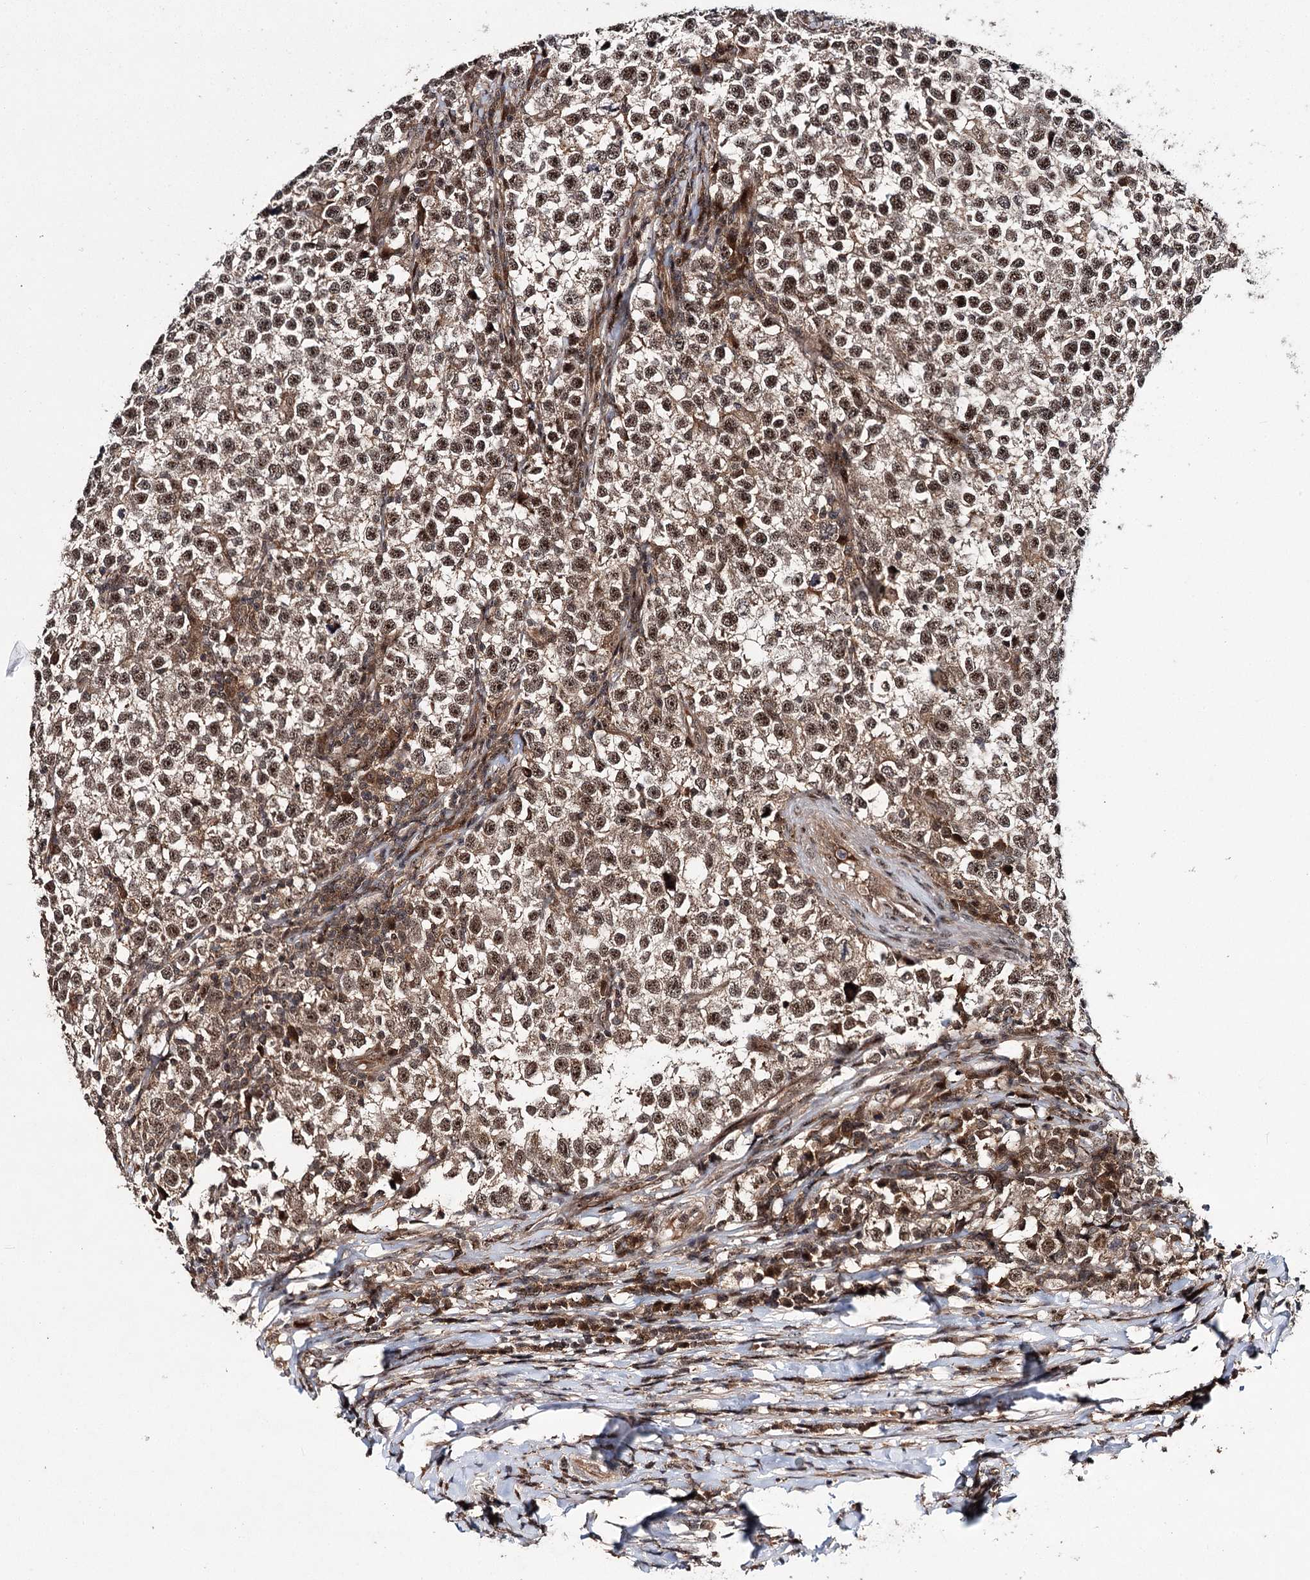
{"staining": {"intensity": "moderate", "quantity": ">75%", "location": "cytoplasmic/membranous,nuclear"}, "tissue": "testis cancer", "cell_type": "Tumor cells", "image_type": "cancer", "snomed": [{"axis": "morphology", "description": "Normal tissue, NOS"}, {"axis": "morphology", "description": "Seminoma, NOS"}, {"axis": "topography", "description": "Testis"}], "caption": "Immunohistochemical staining of testis seminoma demonstrates medium levels of moderate cytoplasmic/membranous and nuclear protein staining in approximately >75% of tumor cells. (Brightfield microscopy of DAB IHC at high magnification).", "gene": "MKNK2", "patient": {"sex": "male", "age": 43}}